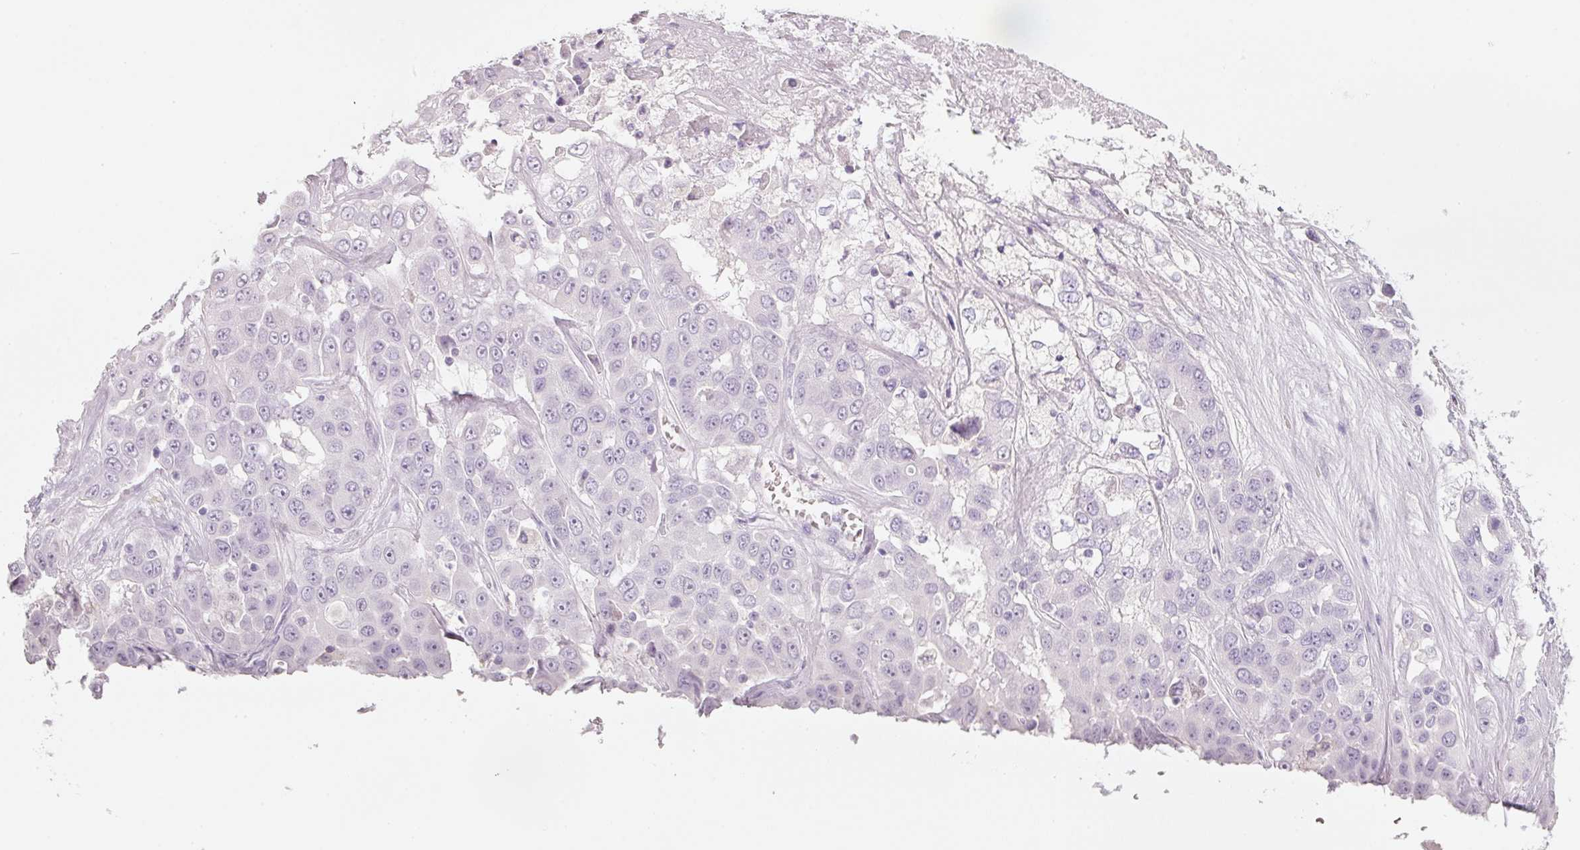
{"staining": {"intensity": "negative", "quantity": "none", "location": "none"}, "tissue": "liver cancer", "cell_type": "Tumor cells", "image_type": "cancer", "snomed": [{"axis": "morphology", "description": "Cholangiocarcinoma"}, {"axis": "topography", "description": "Liver"}], "caption": "This micrograph is of cholangiocarcinoma (liver) stained with immunohistochemistry to label a protein in brown with the nuclei are counter-stained blue. There is no staining in tumor cells.", "gene": "ENSG00000206549", "patient": {"sex": "female", "age": 52}}